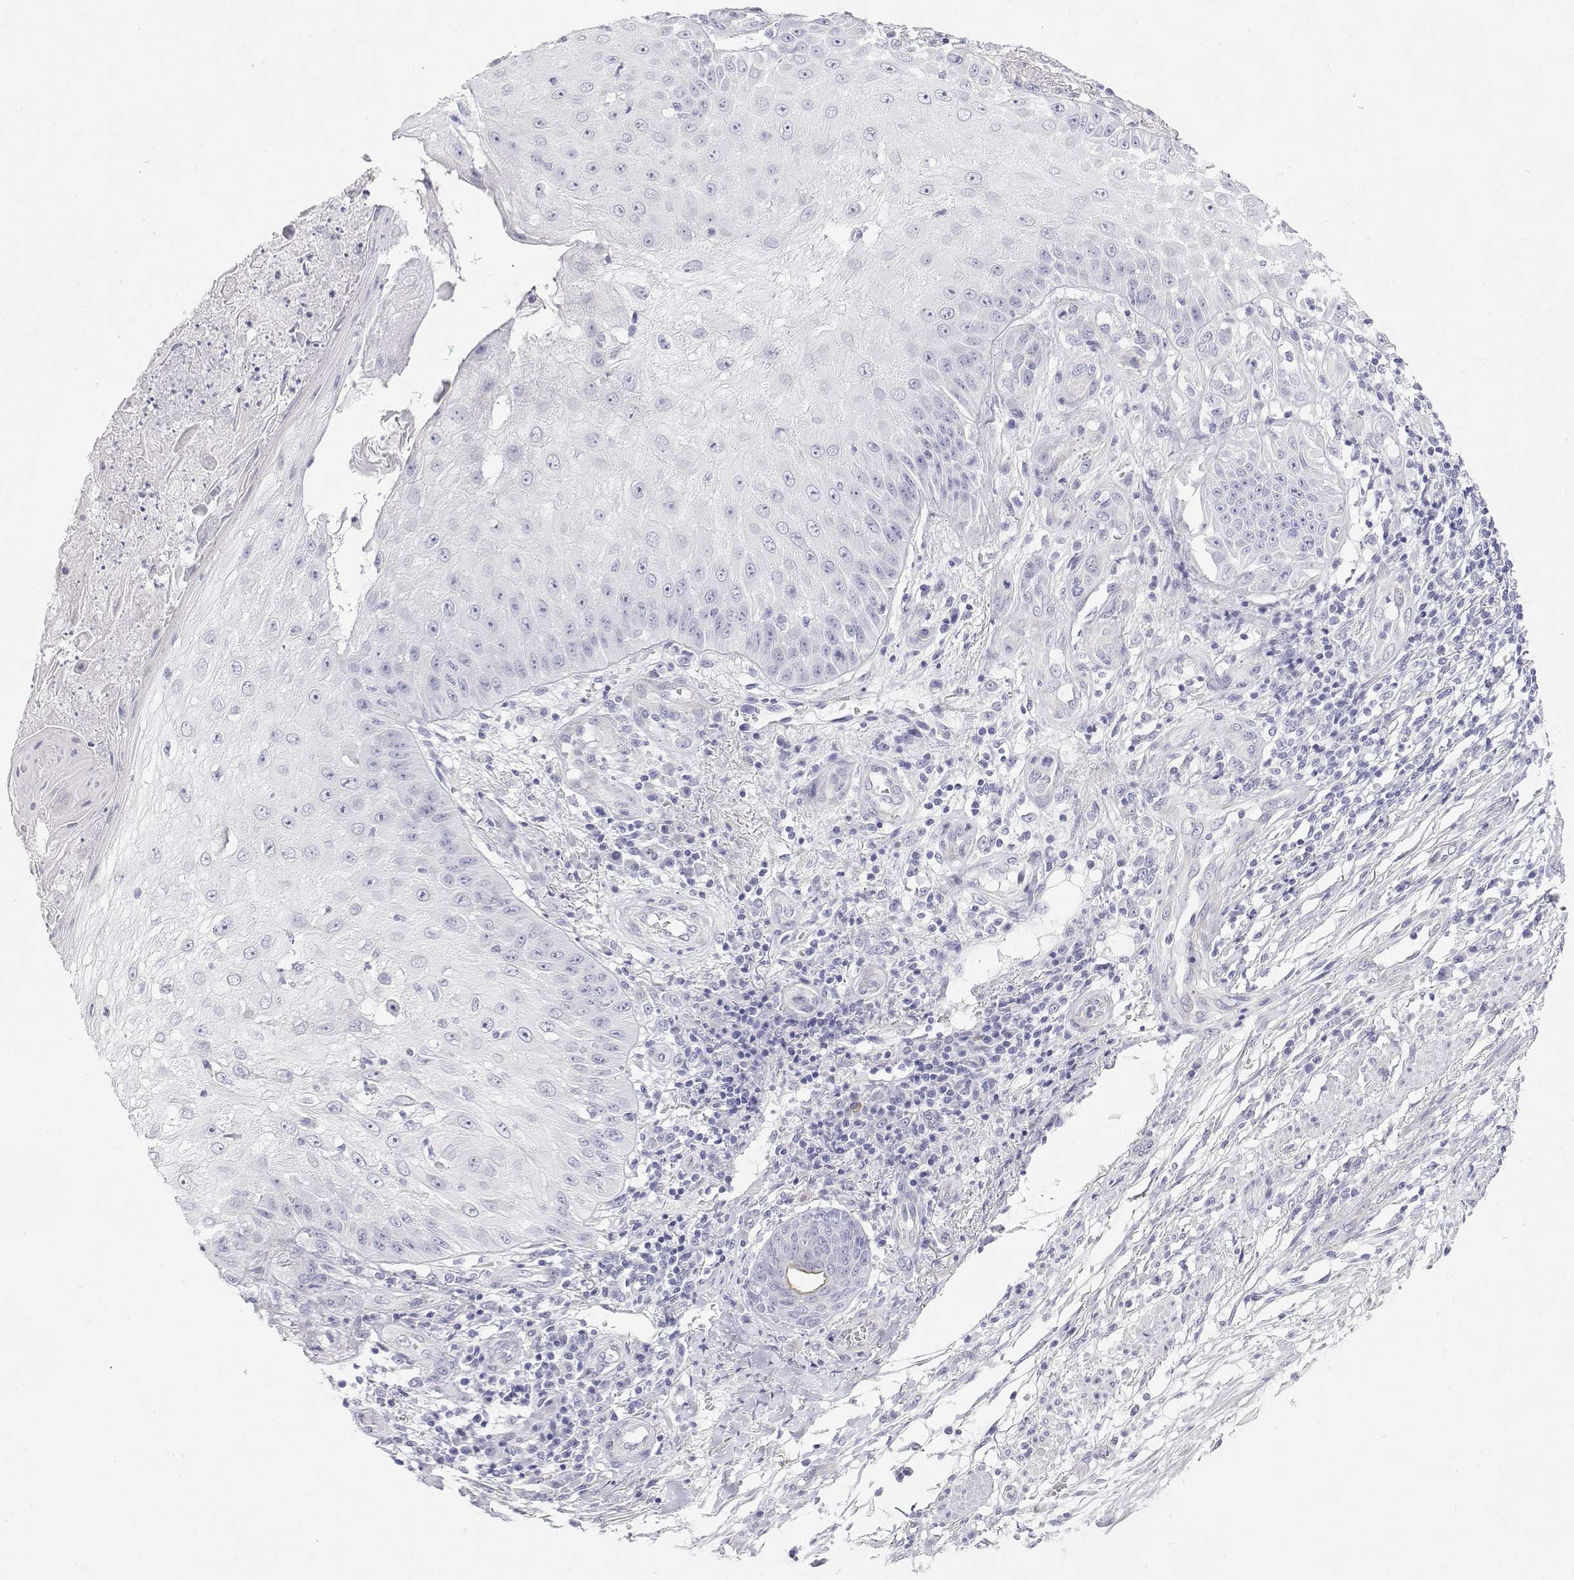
{"staining": {"intensity": "negative", "quantity": "none", "location": "none"}, "tissue": "skin cancer", "cell_type": "Tumor cells", "image_type": "cancer", "snomed": [{"axis": "morphology", "description": "Squamous cell carcinoma, NOS"}, {"axis": "topography", "description": "Skin"}], "caption": "Squamous cell carcinoma (skin) was stained to show a protein in brown. There is no significant positivity in tumor cells.", "gene": "MISP", "patient": {"sex": "male", "age": 70}}